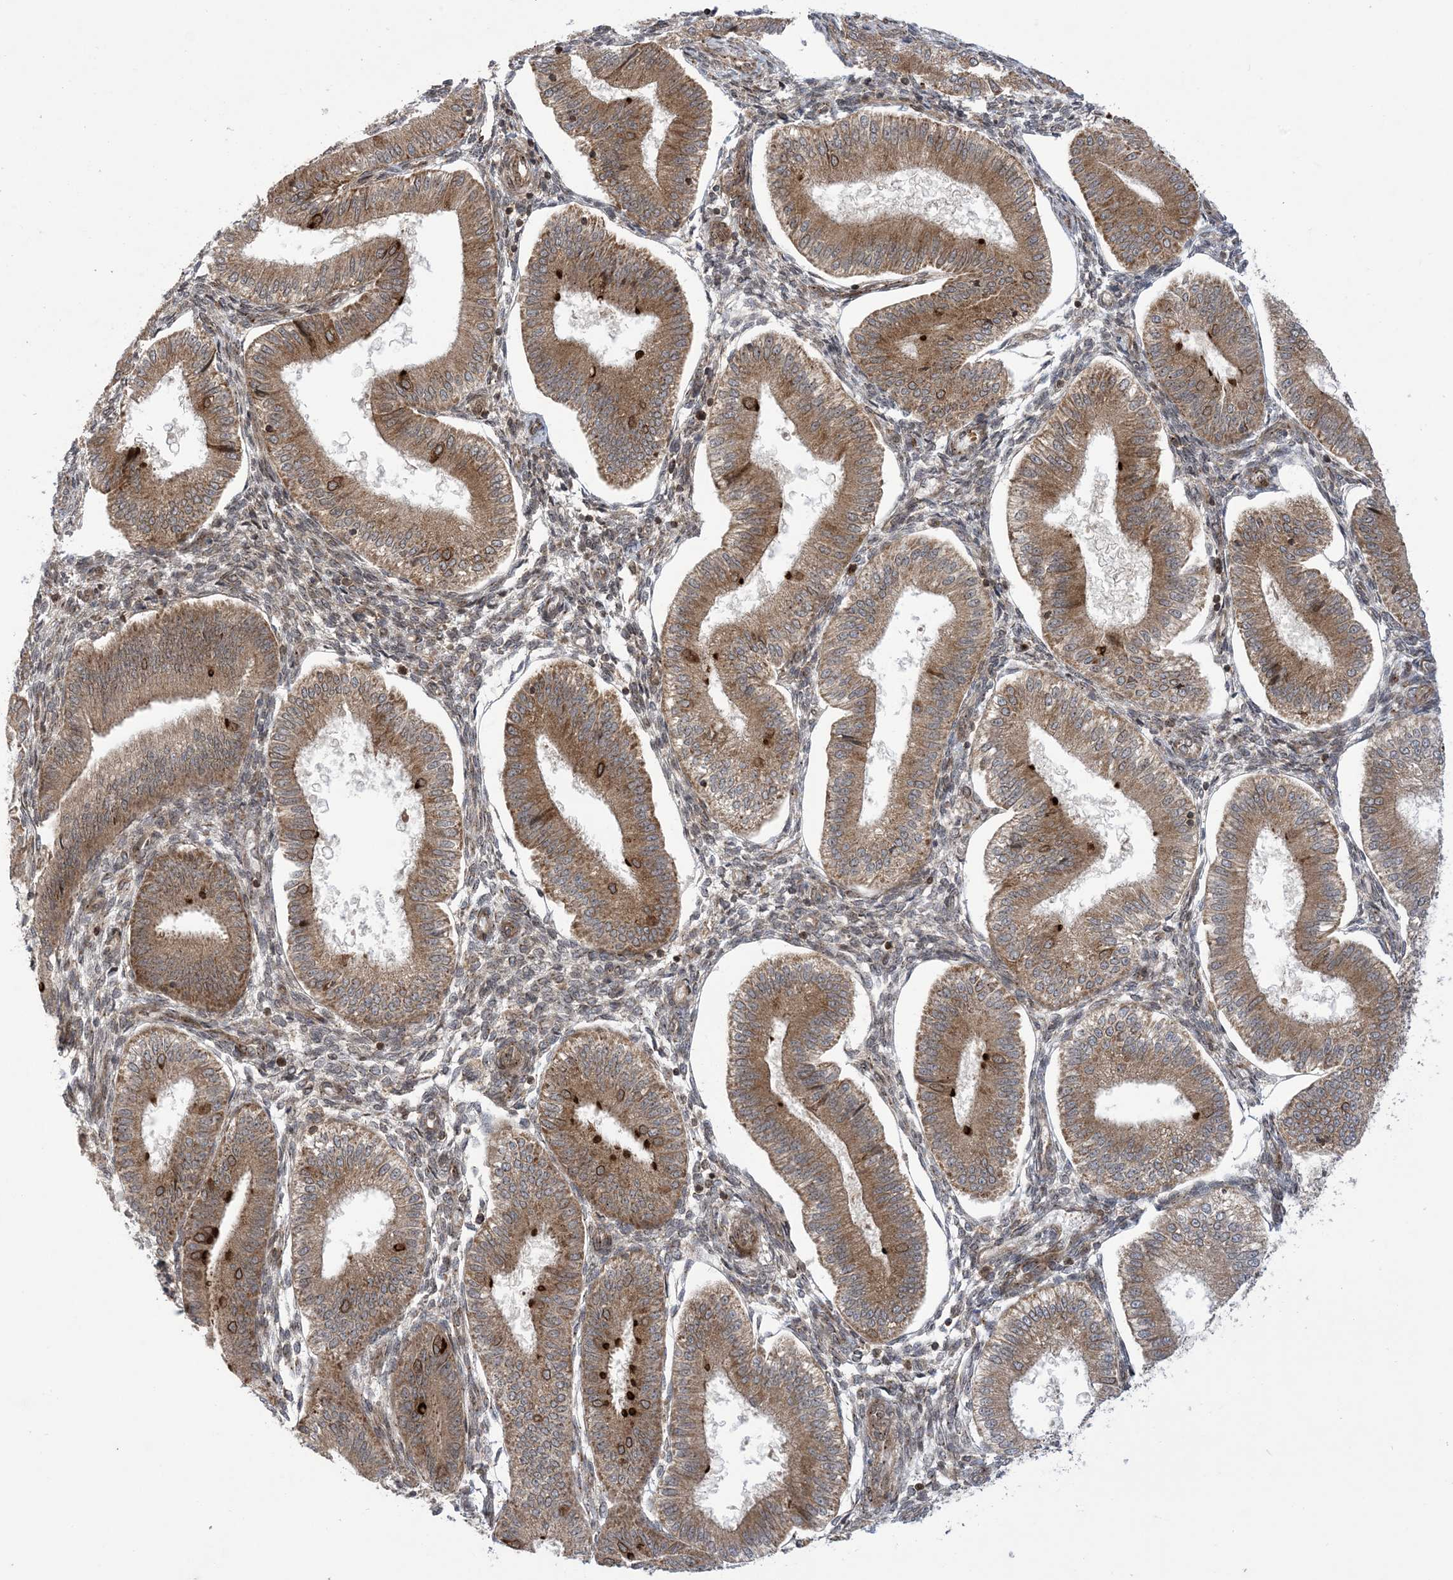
{"staining": {"intensity": "strong", "quantity": "25%-75%", "location": "cytoplasmic/membranous"}, "tissue": "endometrium", "cell_type": "Cells in endometrial stroma", "image_type": "normal", "snomed": [{"axis": "morphology", "description": "Normal tissue, NOS"}, {"axis": "topography", "description": "Endometrium"}], "caption": "Strong cytoplasmic/membranous staining for a protein is seen in approximately 25%-75% of cells in endometrial stroma of unremarkable endometrium using immunohistochemistry.", "gene": "CASP4", "patient": {"sex": "female", "age": 39}}